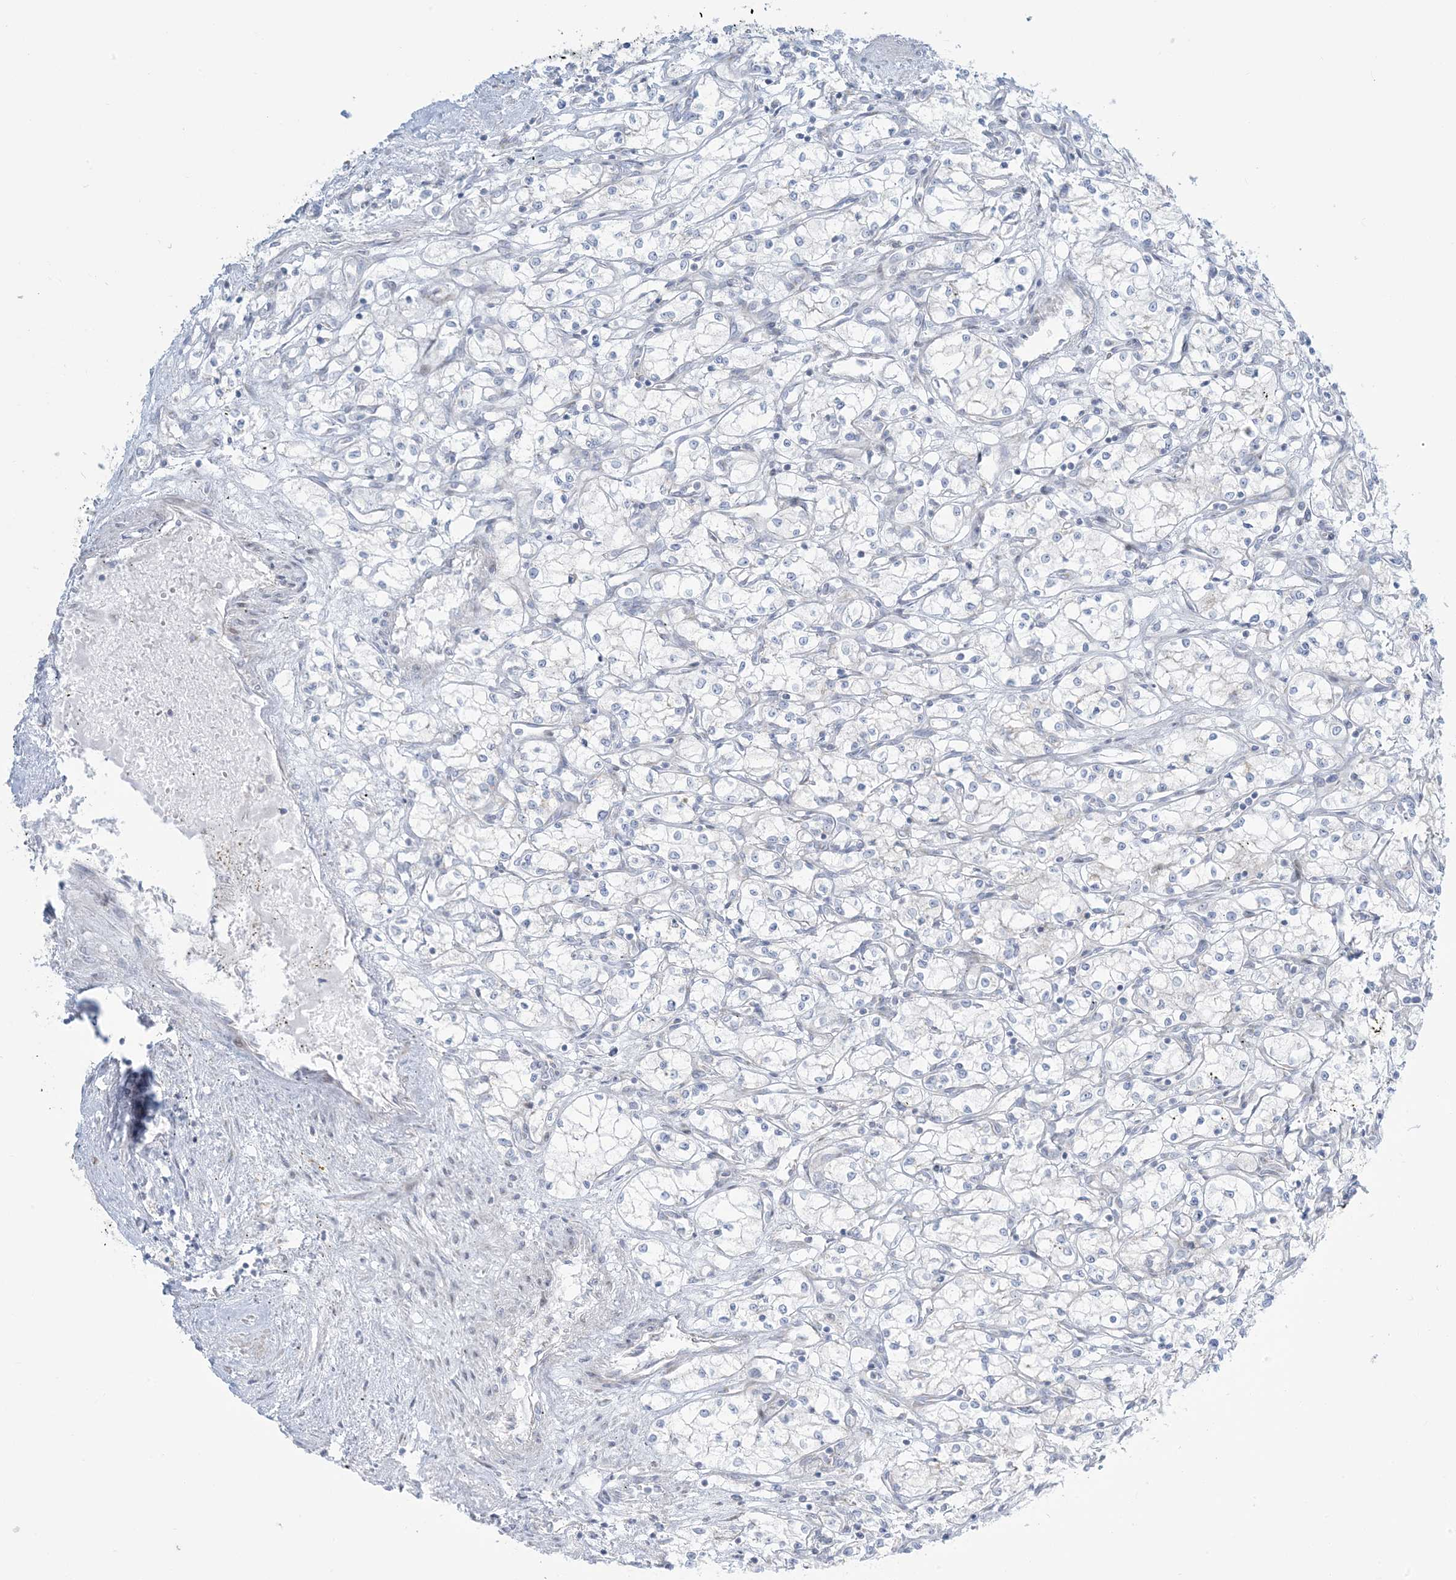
{"staining": {"intensity": "negative", "quantity": "none", "location": "none"}, "tissue": "renal cancer", "cell_type": "Tumor cells", "image_type": "cancer", "snomed": [{"axis": "morphology", "description": "Adenocarcinoma, NOS"}, {"axis": "topography", "description": "Kidney"}], "caption": "There is no significant expression in tumor cells of adenocarcinoma (renal).", "gene": "AFTPH", "patient": {"sex": "male", "age": 59}}